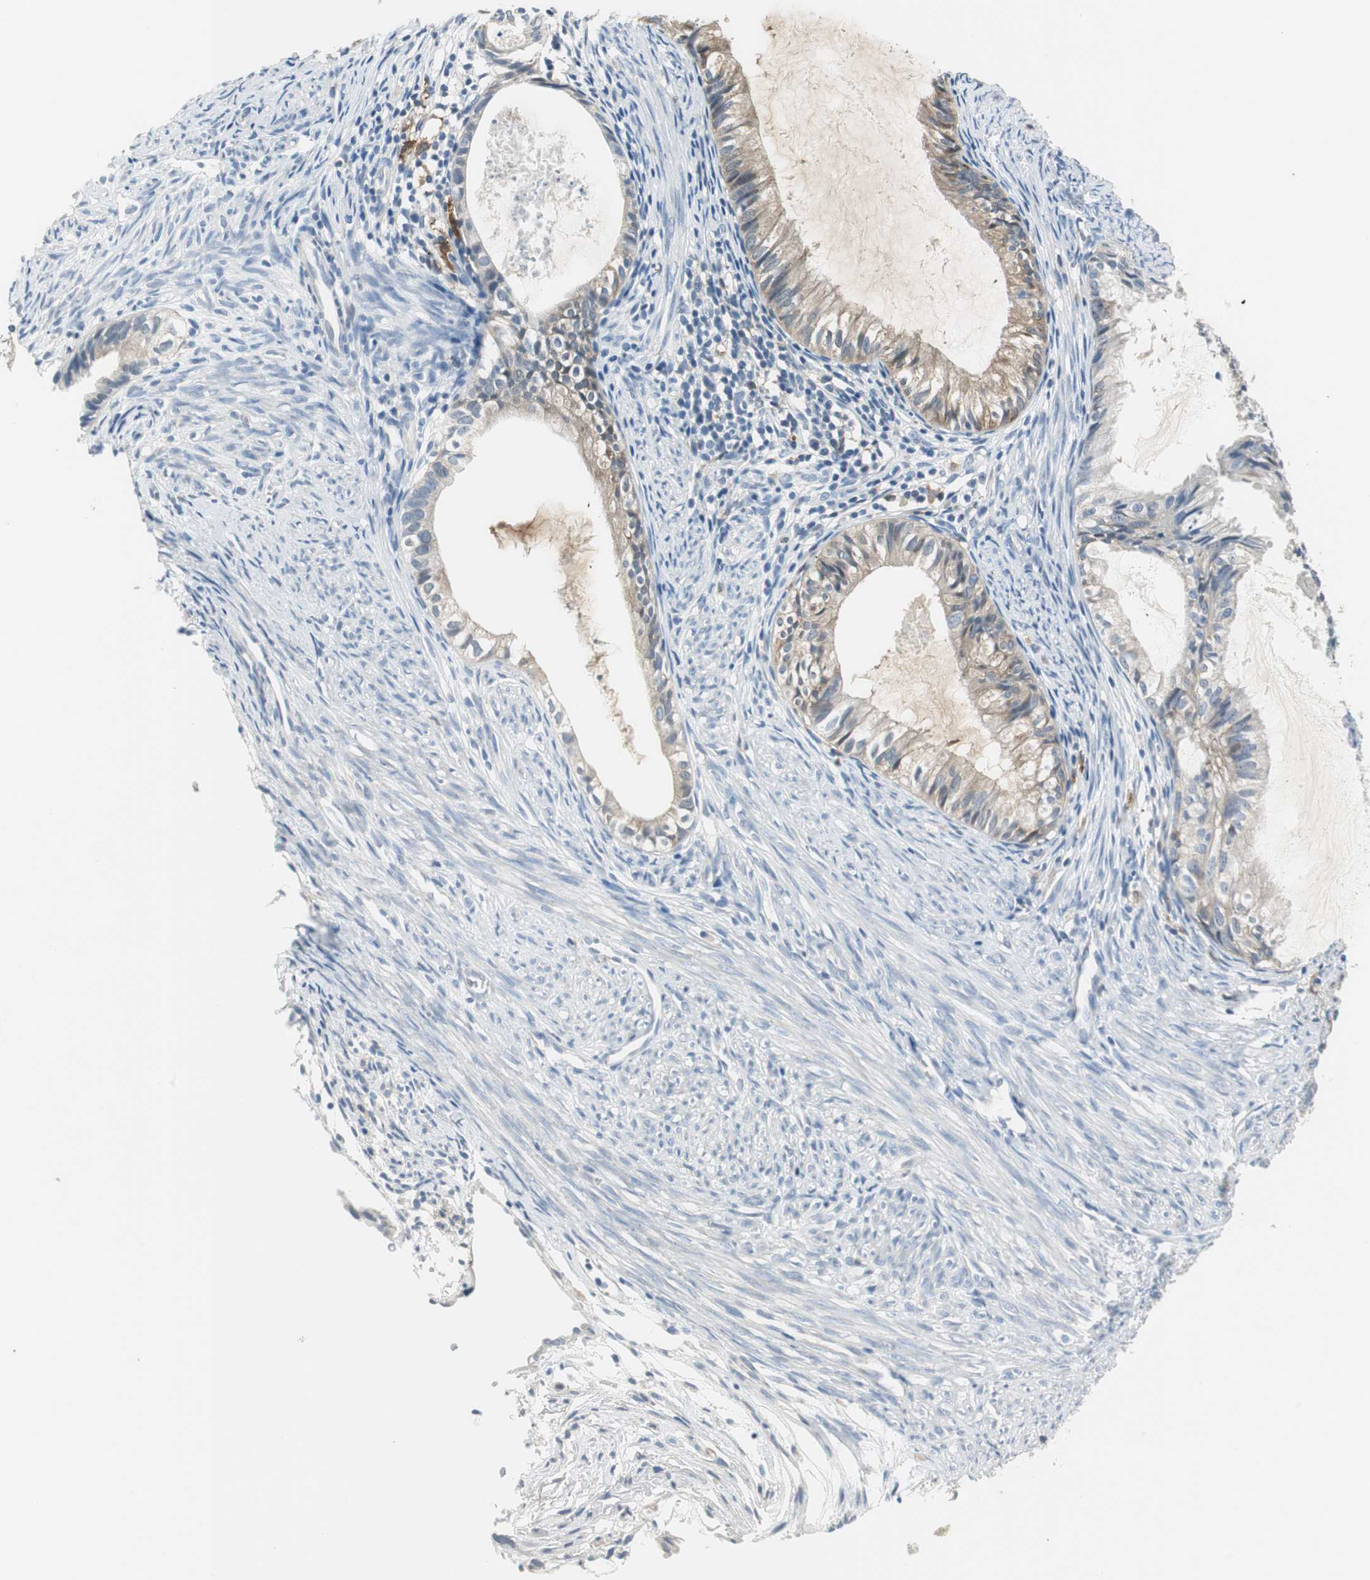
{"staining": {"intensity": "weak", "quantity": ">75%", "location": "cytoplasmic/membranous"}, "tissue": "cervical cancer", "cell_type": "Tumor cells", "image_type": "cancer", "snomed": [{"axis": "morphology", "description": "Normal tissue, NOS"}, {"axis": "morphology", "description": "Adenocarcinoma, NOS"}, {"axis": "topography", "description": "Cervix"}, {"axis": "topography", "description": "Endometrium"}], "caption": "Human adenocarcinoma (cervical) stained with a brown dye shows weak cytoplasmic/membranous positive expression in approximately >75% of tumor cells.", "gene": "MSTO1", "patient": {"sex": "female", "age": 86}}